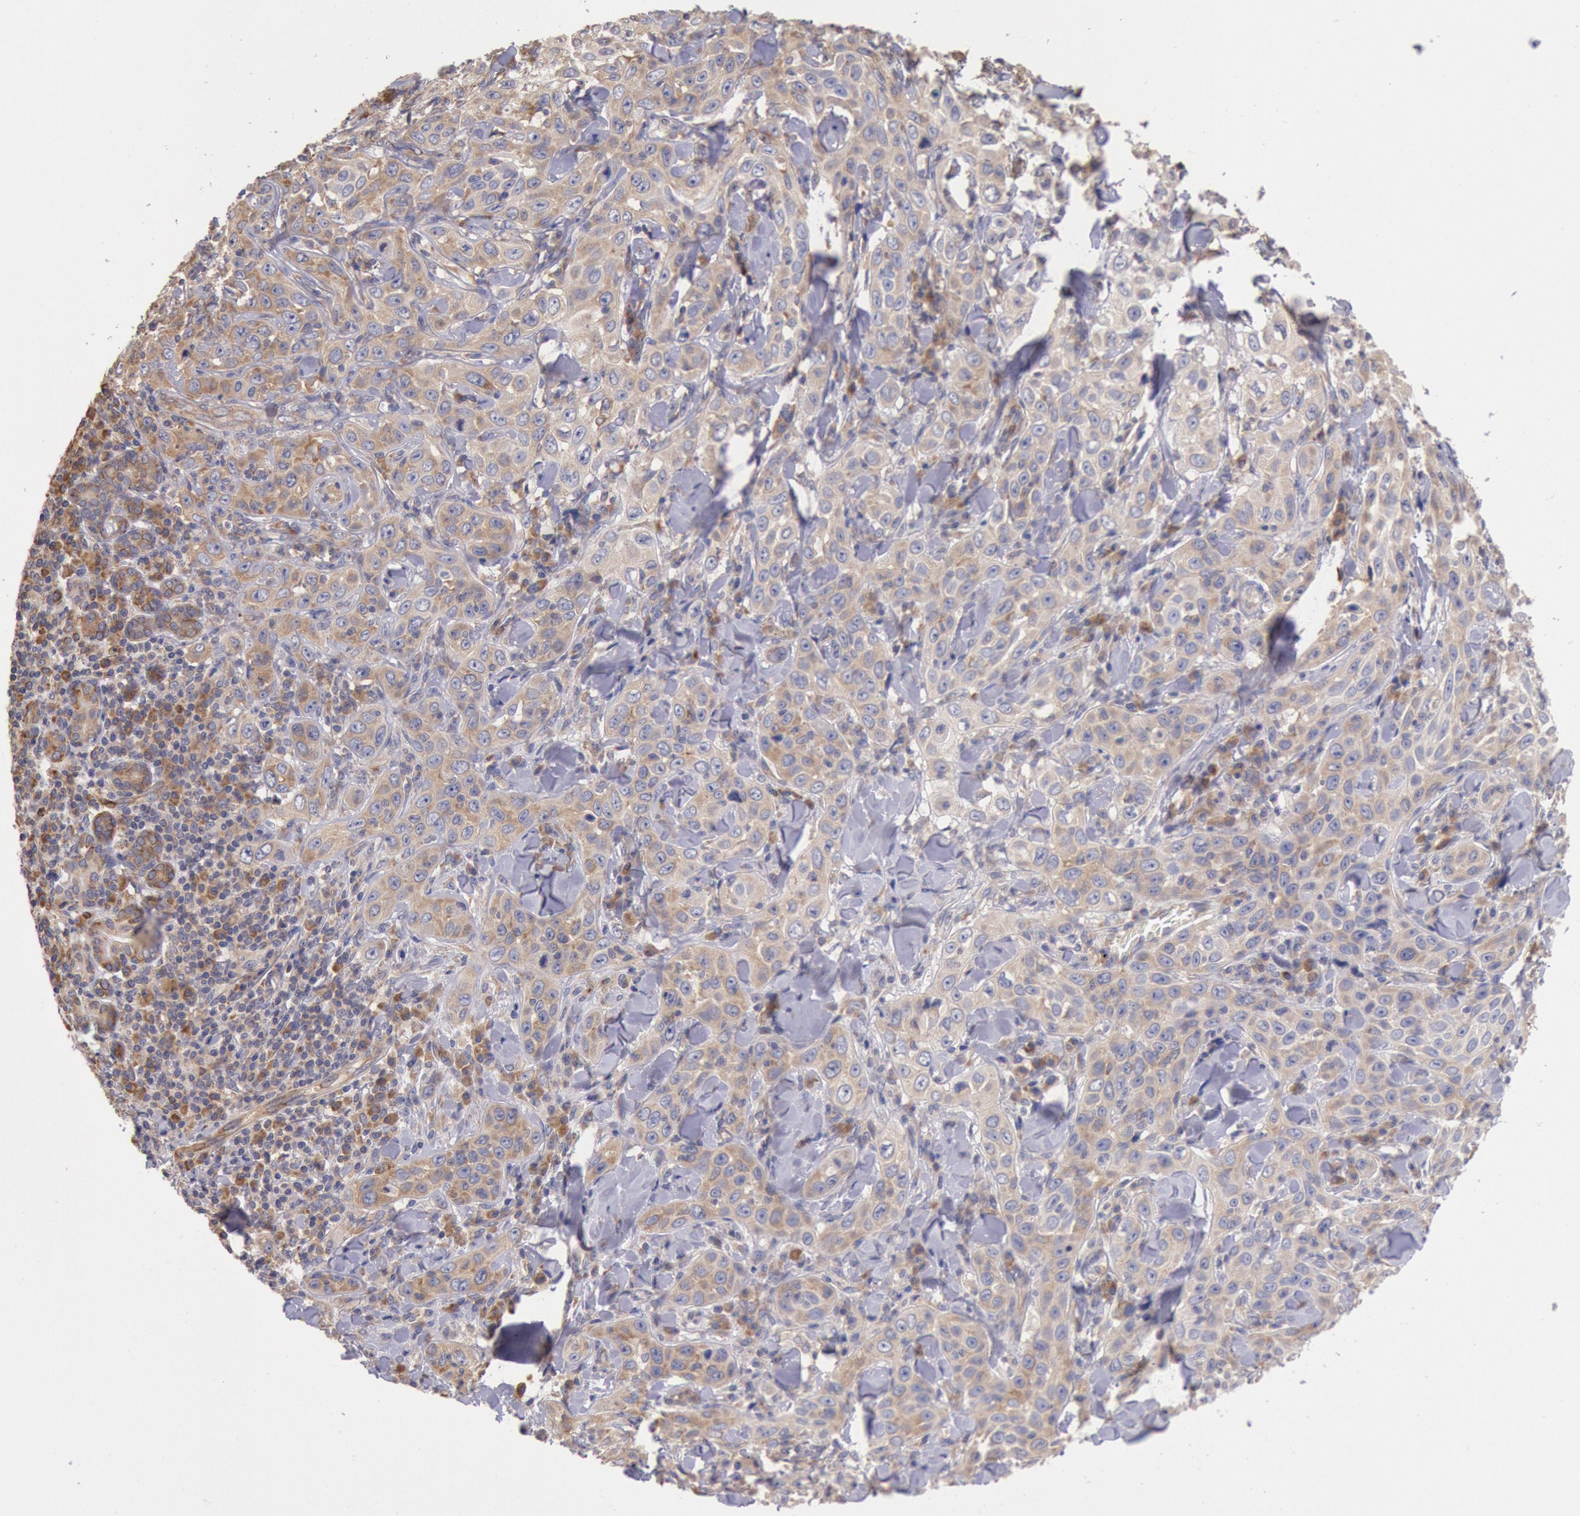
{"staining": {"intensity": "moderate", "quantity": ">75%", "location": "cytoplasmic/membranous"}, "tissue": "skin cancer", "cell_type": "Tumor cells", "image_type": "cancer", "snomed": [{"axis": "morphology", "description": "Squamous cell carcinoma, NOS"}, {"axis": "topography", "description": "Skin"}], "caption": "Tumor cells display medium levels of moderate cytoplasmic/membranous expression in about >75% of cells in skin cancer. (IHC, brightfield microscopy, high magnification).", "gene": "DRG1", "patient": {"sex": "male", "age": 84}}